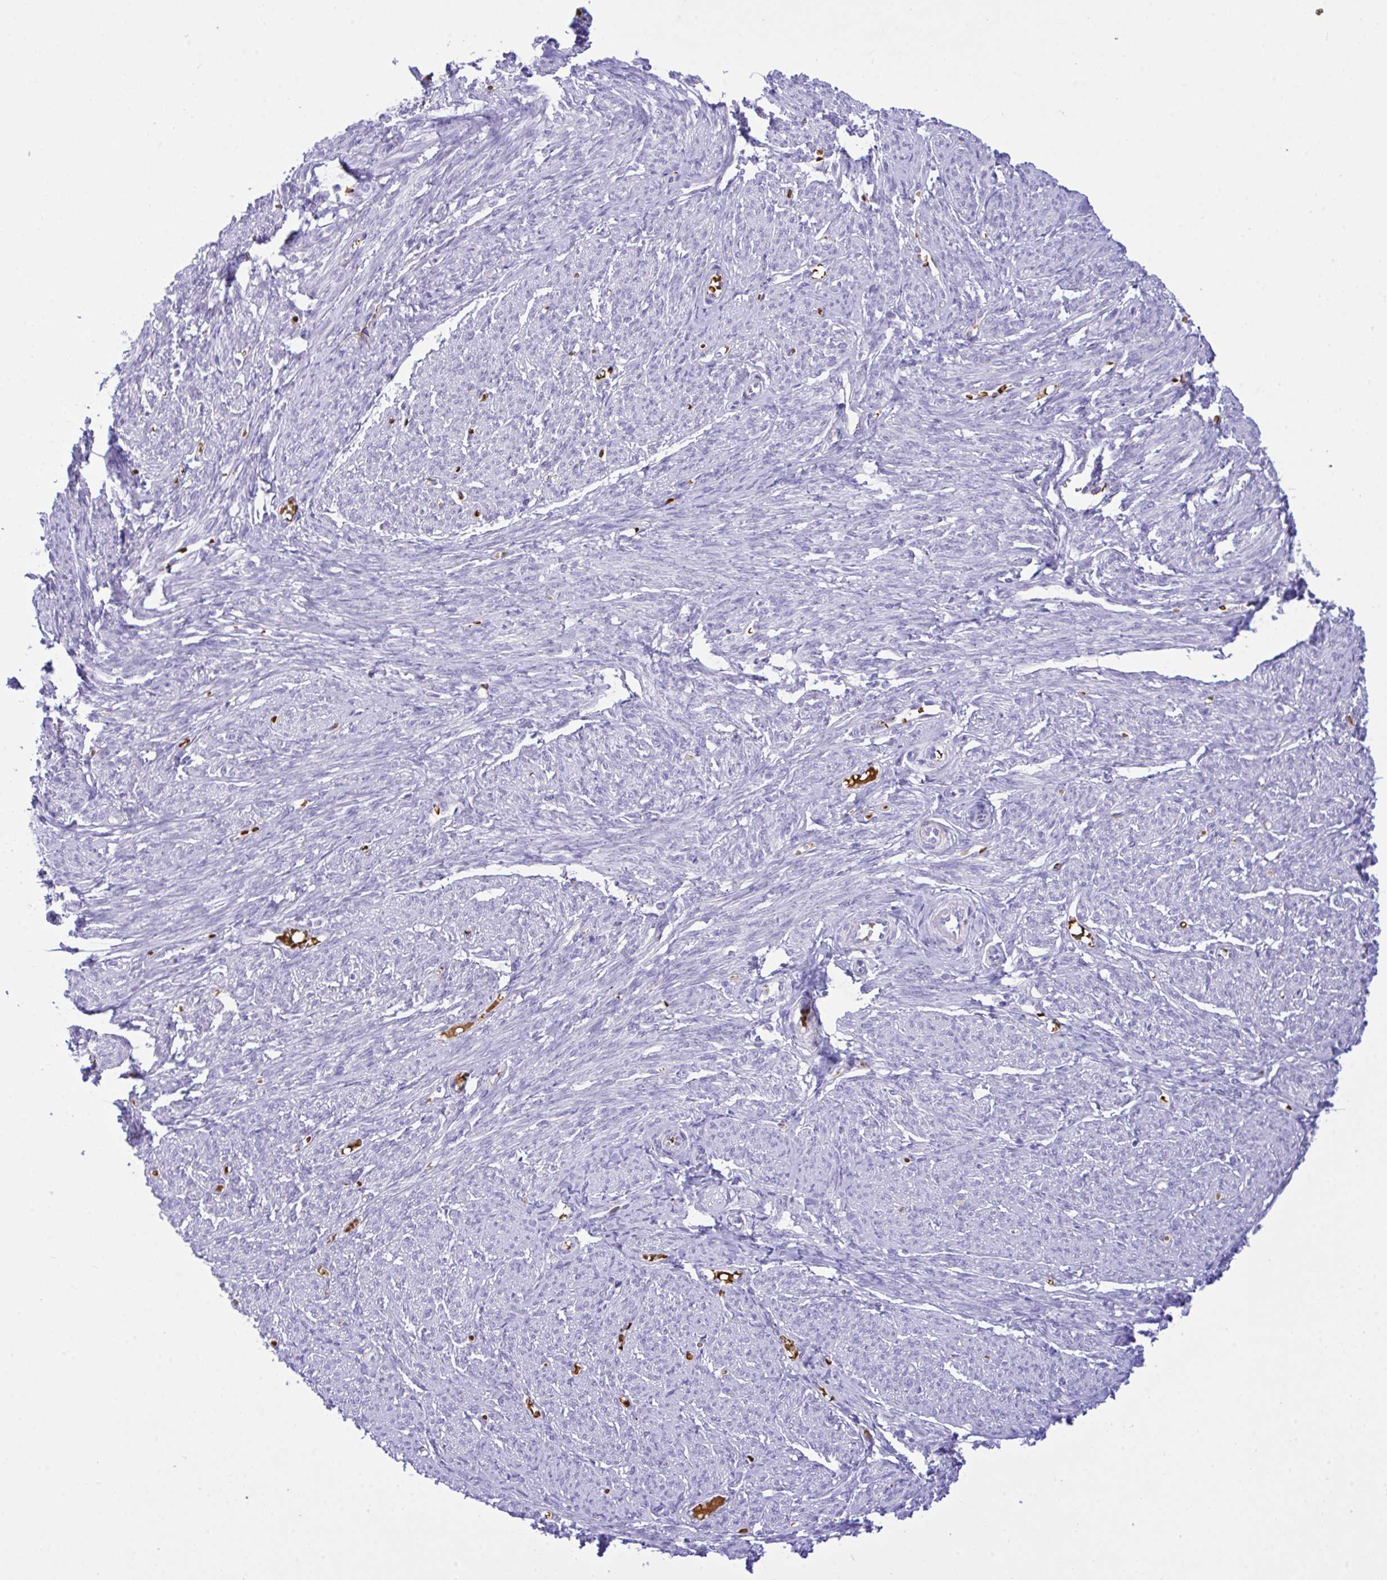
{"staining": {"intensity": "negative", "quantity": "none", "location": "none"}, "tissue": "smooth muscle", "cell_type": "Smooth muscle cells", "image_type": "normal", "snomed": [{"axis": "morphology", "description": "Normal tissue, NOS"}, {"axis": "topography", "description": "Smooth muscle"}], "caption": "This is a image of immunohistochemistry staining of unremarkable smooth muscle, which shows no expression in smooth muscle cells.", "gene": "ZNF221", "patient": {"sex": "female", "age": 65}}